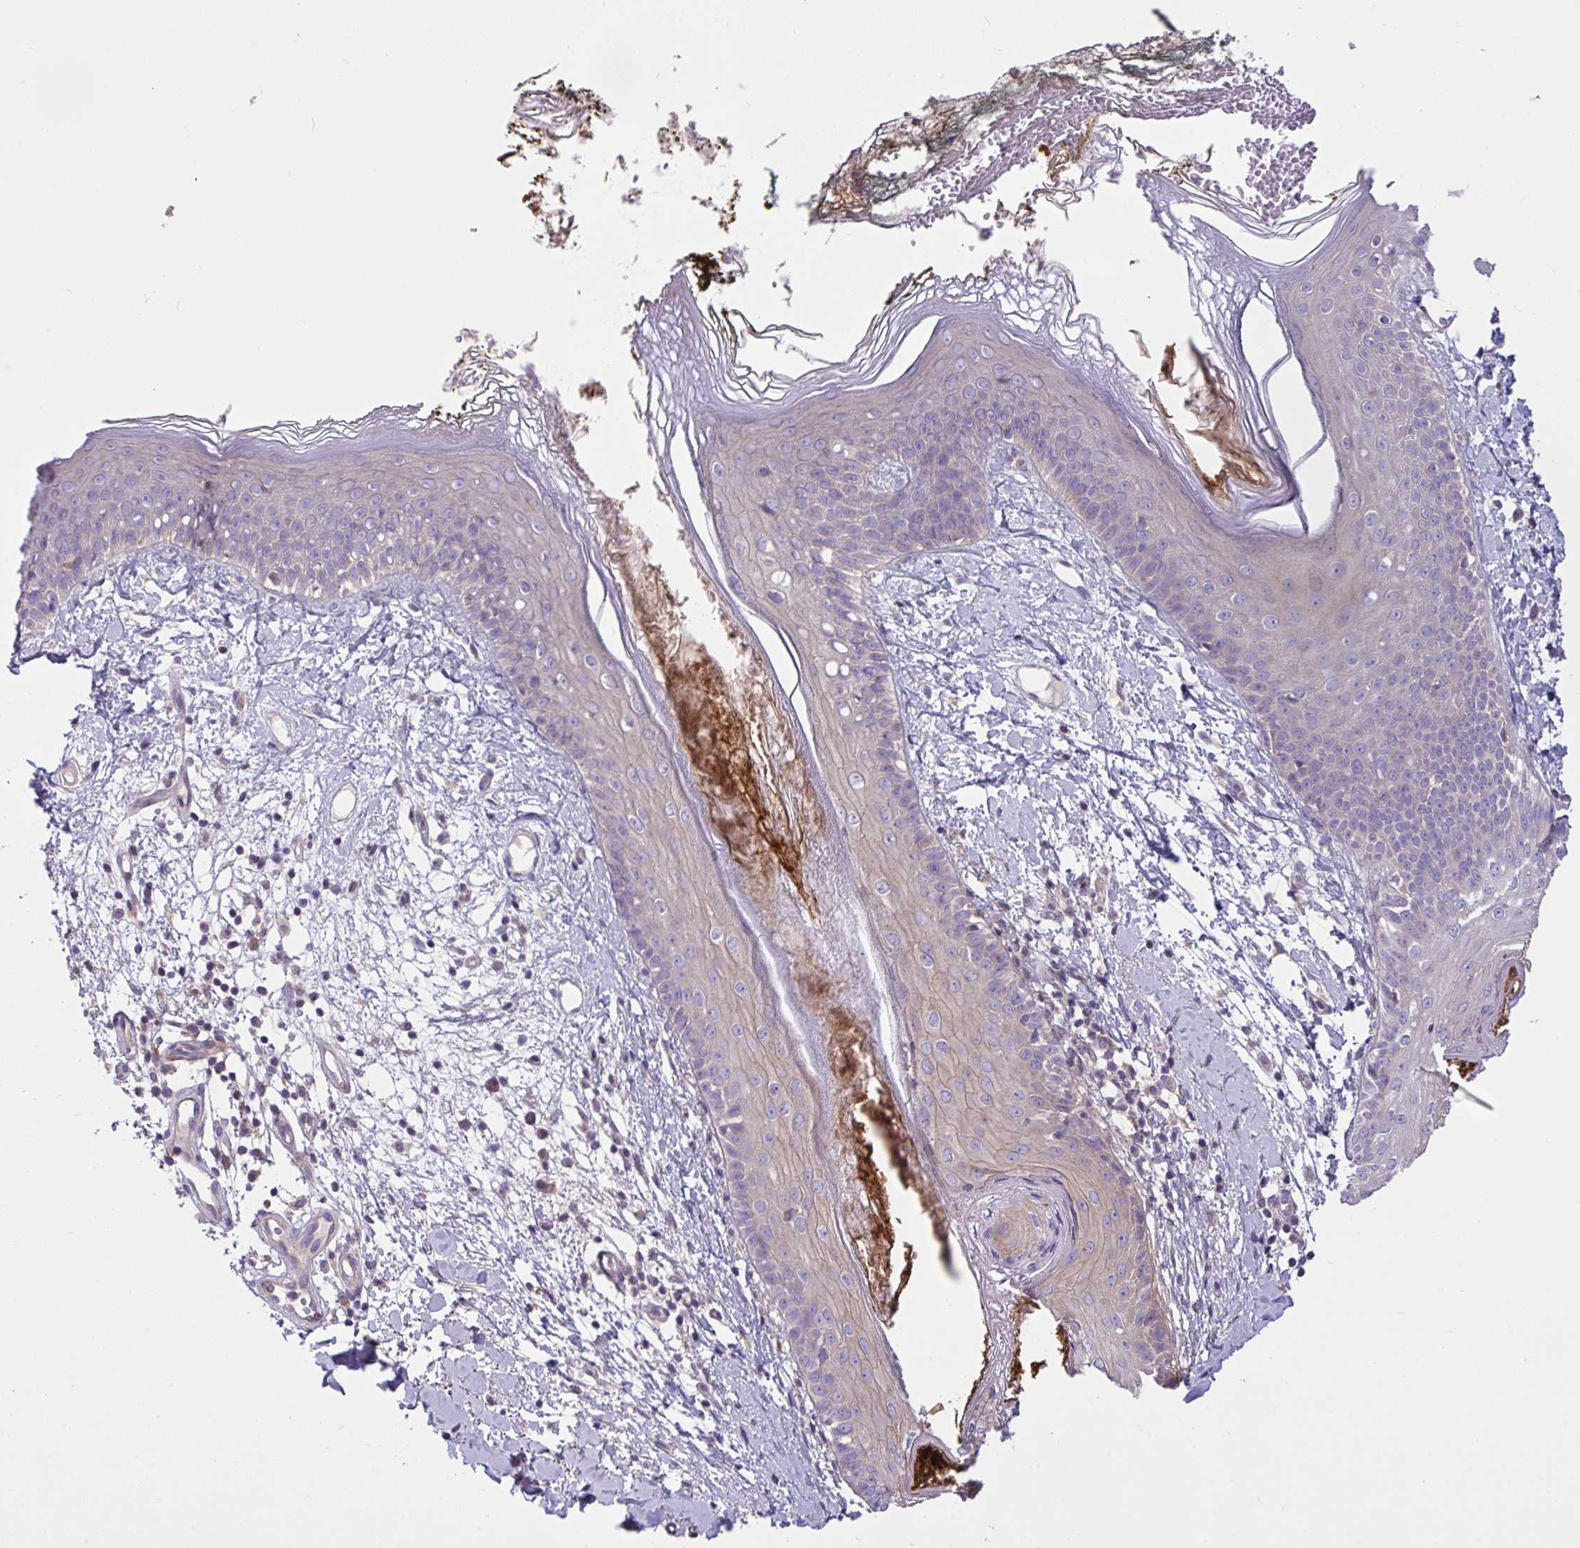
{"staining": {"intensity": "negative", "quantity": "none", "location": "none"}, "tissue": "skin", "cell_type": "Fibroblasts", "image_type": "normal", "snomed": [{"axis": "morphology", "description": "Normal tissue, NOS"}, {"axis": "topography", "description": "Skin"}], "caption": "A histopathology image of human skin is negative for staining in fibroblasts. (DAB IHC with hematoxylin counter stain).", "gene": "GRB14", "patient": {"sex": "female", "age": 34}}